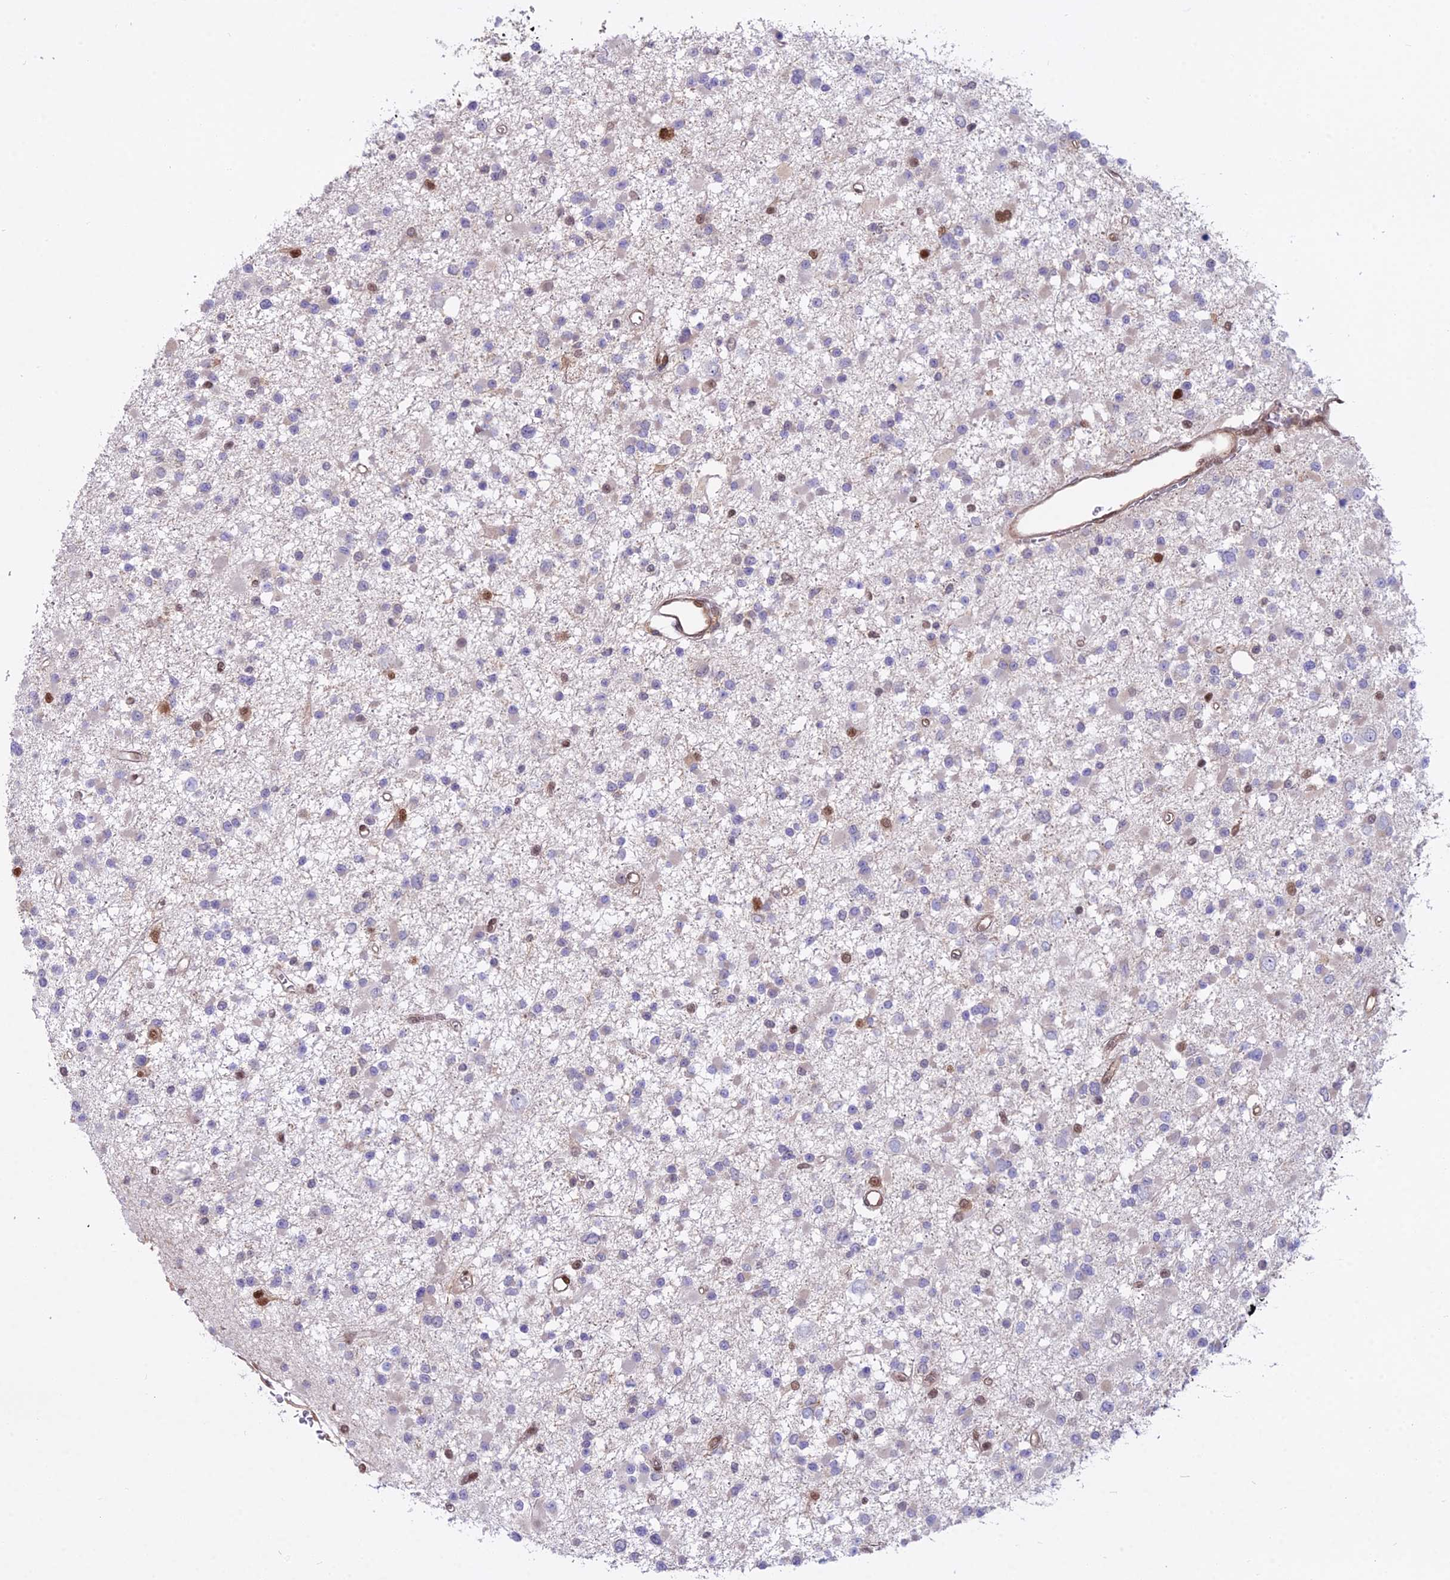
{"staining": {"intensity": "negative", "quantity": "none", "location": "none"}, "tissue": "glioma", "cell_type": "Tumor cells", "image_type": "cancer", "snomed": [{"axis": "morphology", "description": "Glioma, malignant, Low grade"}, {"axis": "topography", "description": "Brain"}], "caption": "A high-resolution image shows immunohistochemistry staining of glioma, which displays no significant expression in tumor cells.", "gene": "NPEPL1", "patient": {"sex": "female", "age": 22}}